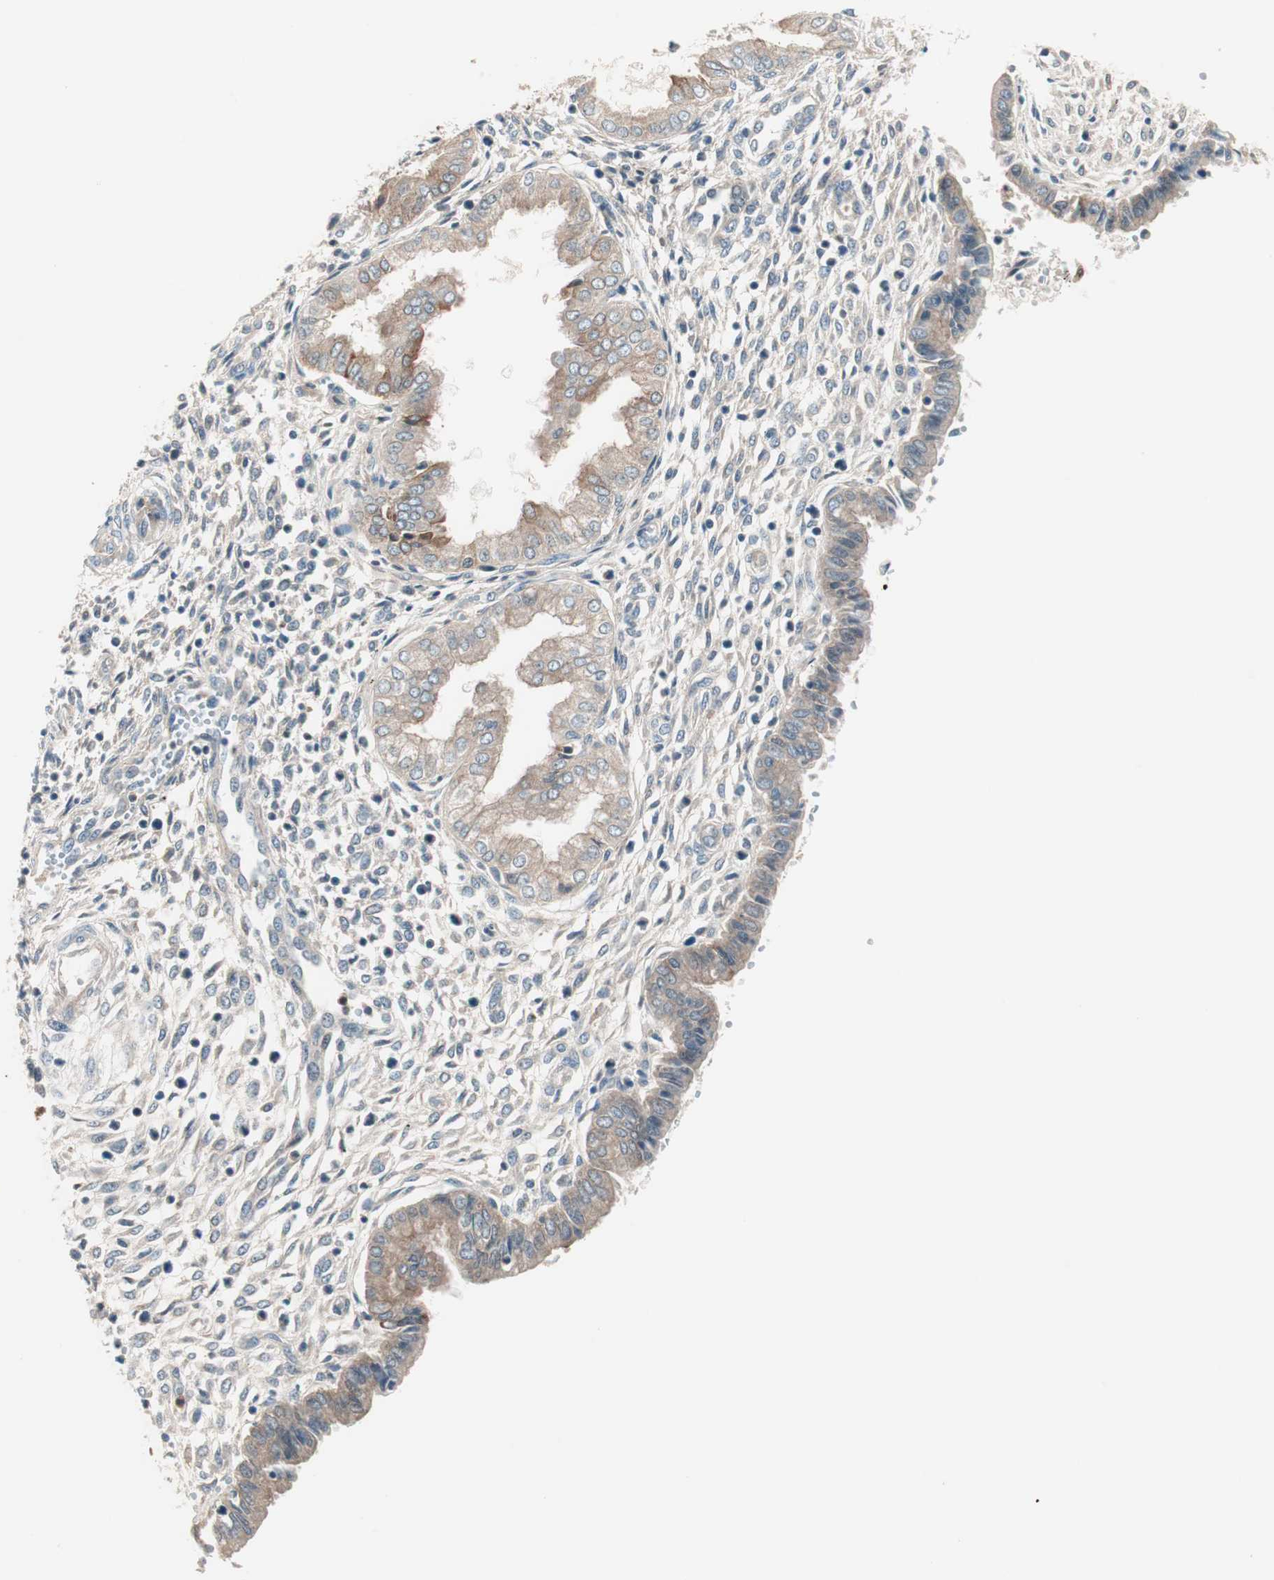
{"staining": {"intensity": "weak", "quantity": "25%-75%", "location": "cytoplasmic/membranous"}, "tissue": "endometrium", "cell_type": "Cells in endometrial stroma", "image_type": "normal", "snomed": [{"axis": "morphology", "description": "Normal tissue, NOS"}, {"axis": "topography", "description": "Endometrium"}], "caption": "Immunohistochemistry image of normal endometrium: human endometrium stained using immunohistochemistry displays low levels of weak protein expression localized specifically in the cytoplasmic/membranous of cells in endometrial stroma, appearing as a cytoplasmic/membranous brown color.", "gene": "TSG101", "patient": {"sex": "female", "age": 33}}